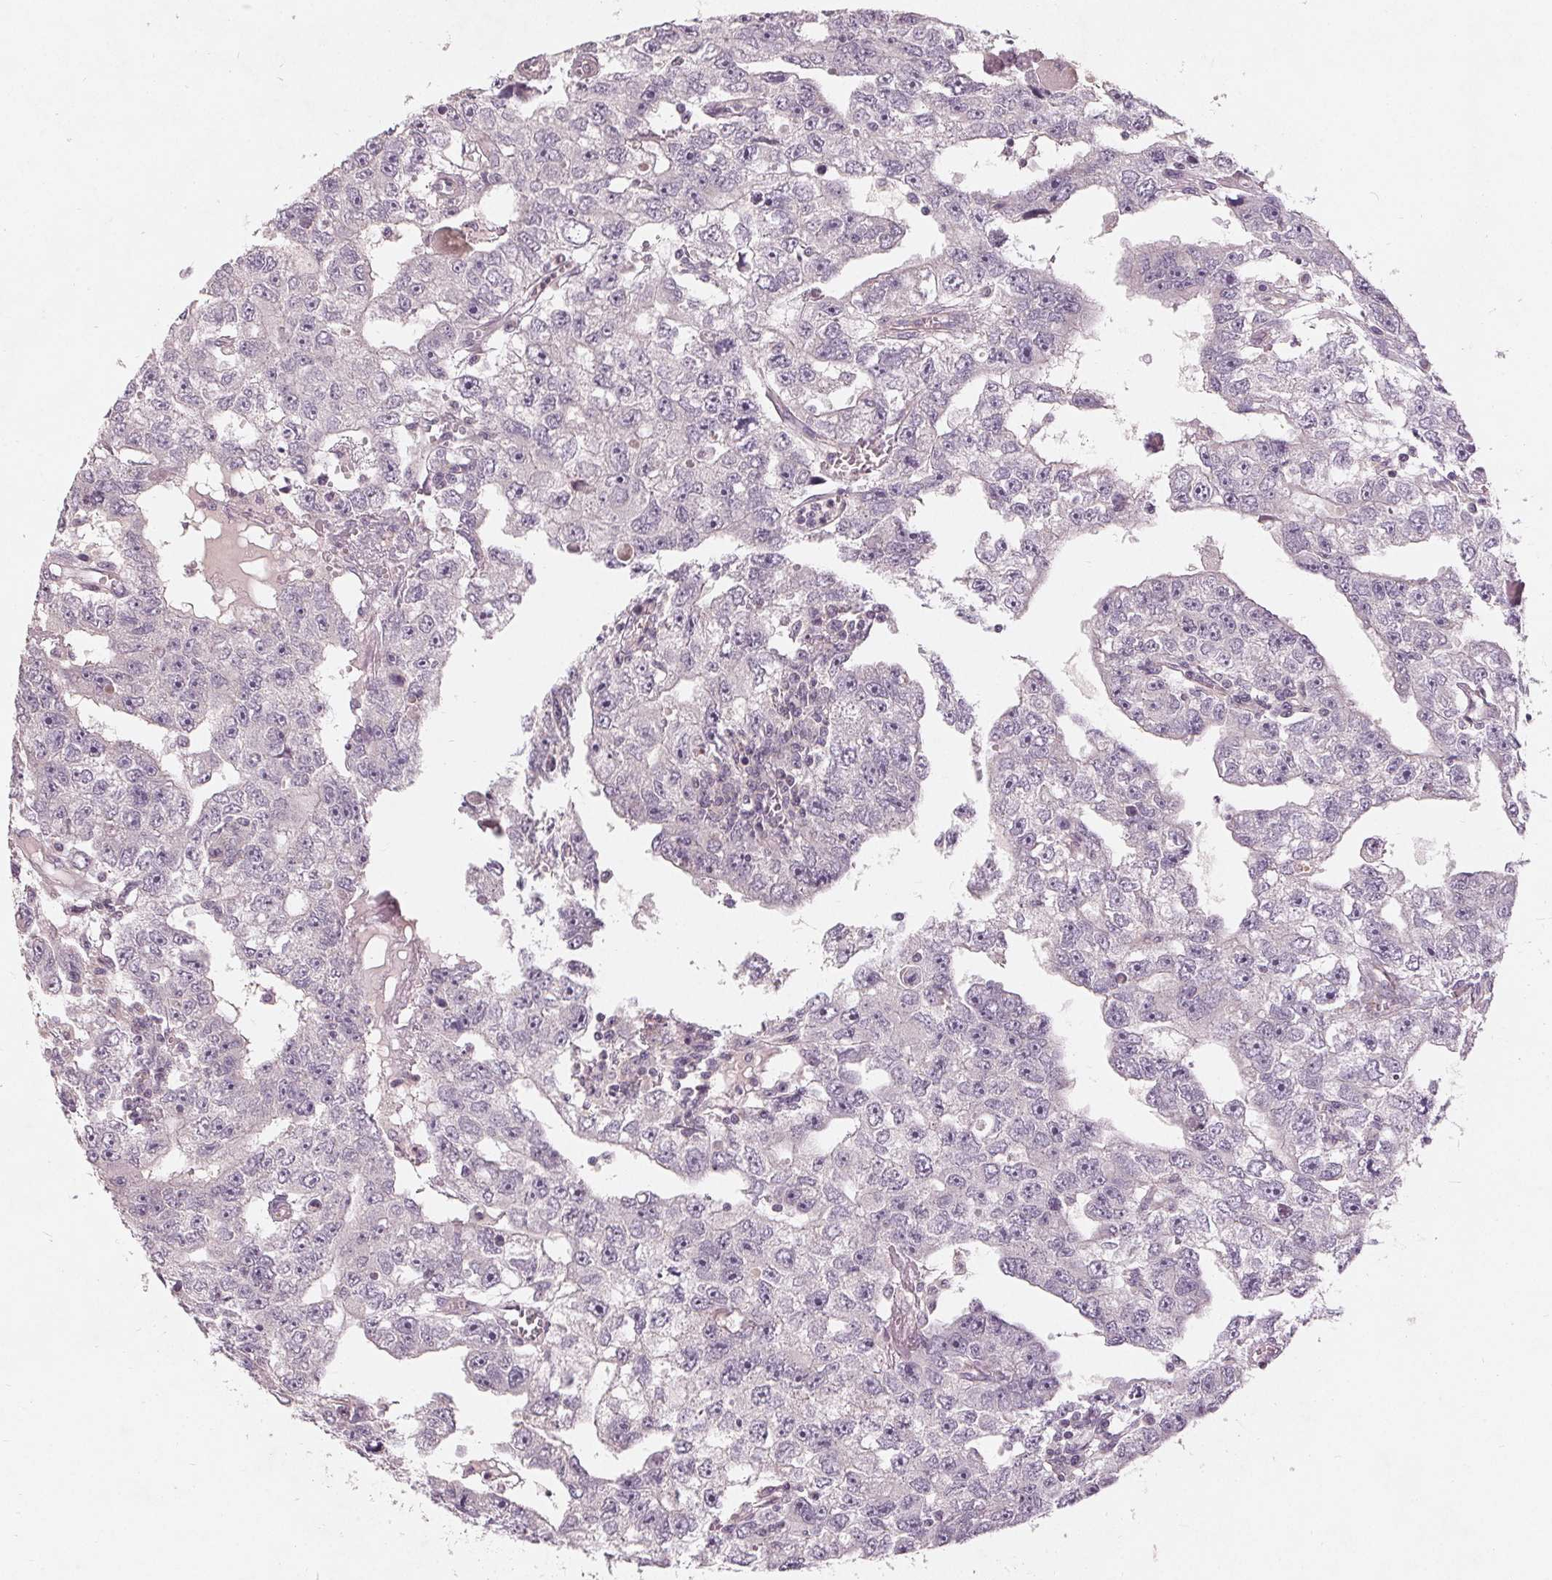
{"staining": {"intensity": "negative", "quantity": "none", "location": "none"}, "tissue": "testis cancer", "cell_type": "Tumor cells", "image_type": "cancer", "snomed": [{"axis": "morphology", "description": "Carcinoma, Embryonal, NOS"}, {"axis": "topography", "description": "Testis"}], "caption": "Micrograph shows no protein positivity in tumor cells of testis cancer tissue.", "gene": "TRIM60", "patient": {"sex": "male", "age": 20}}